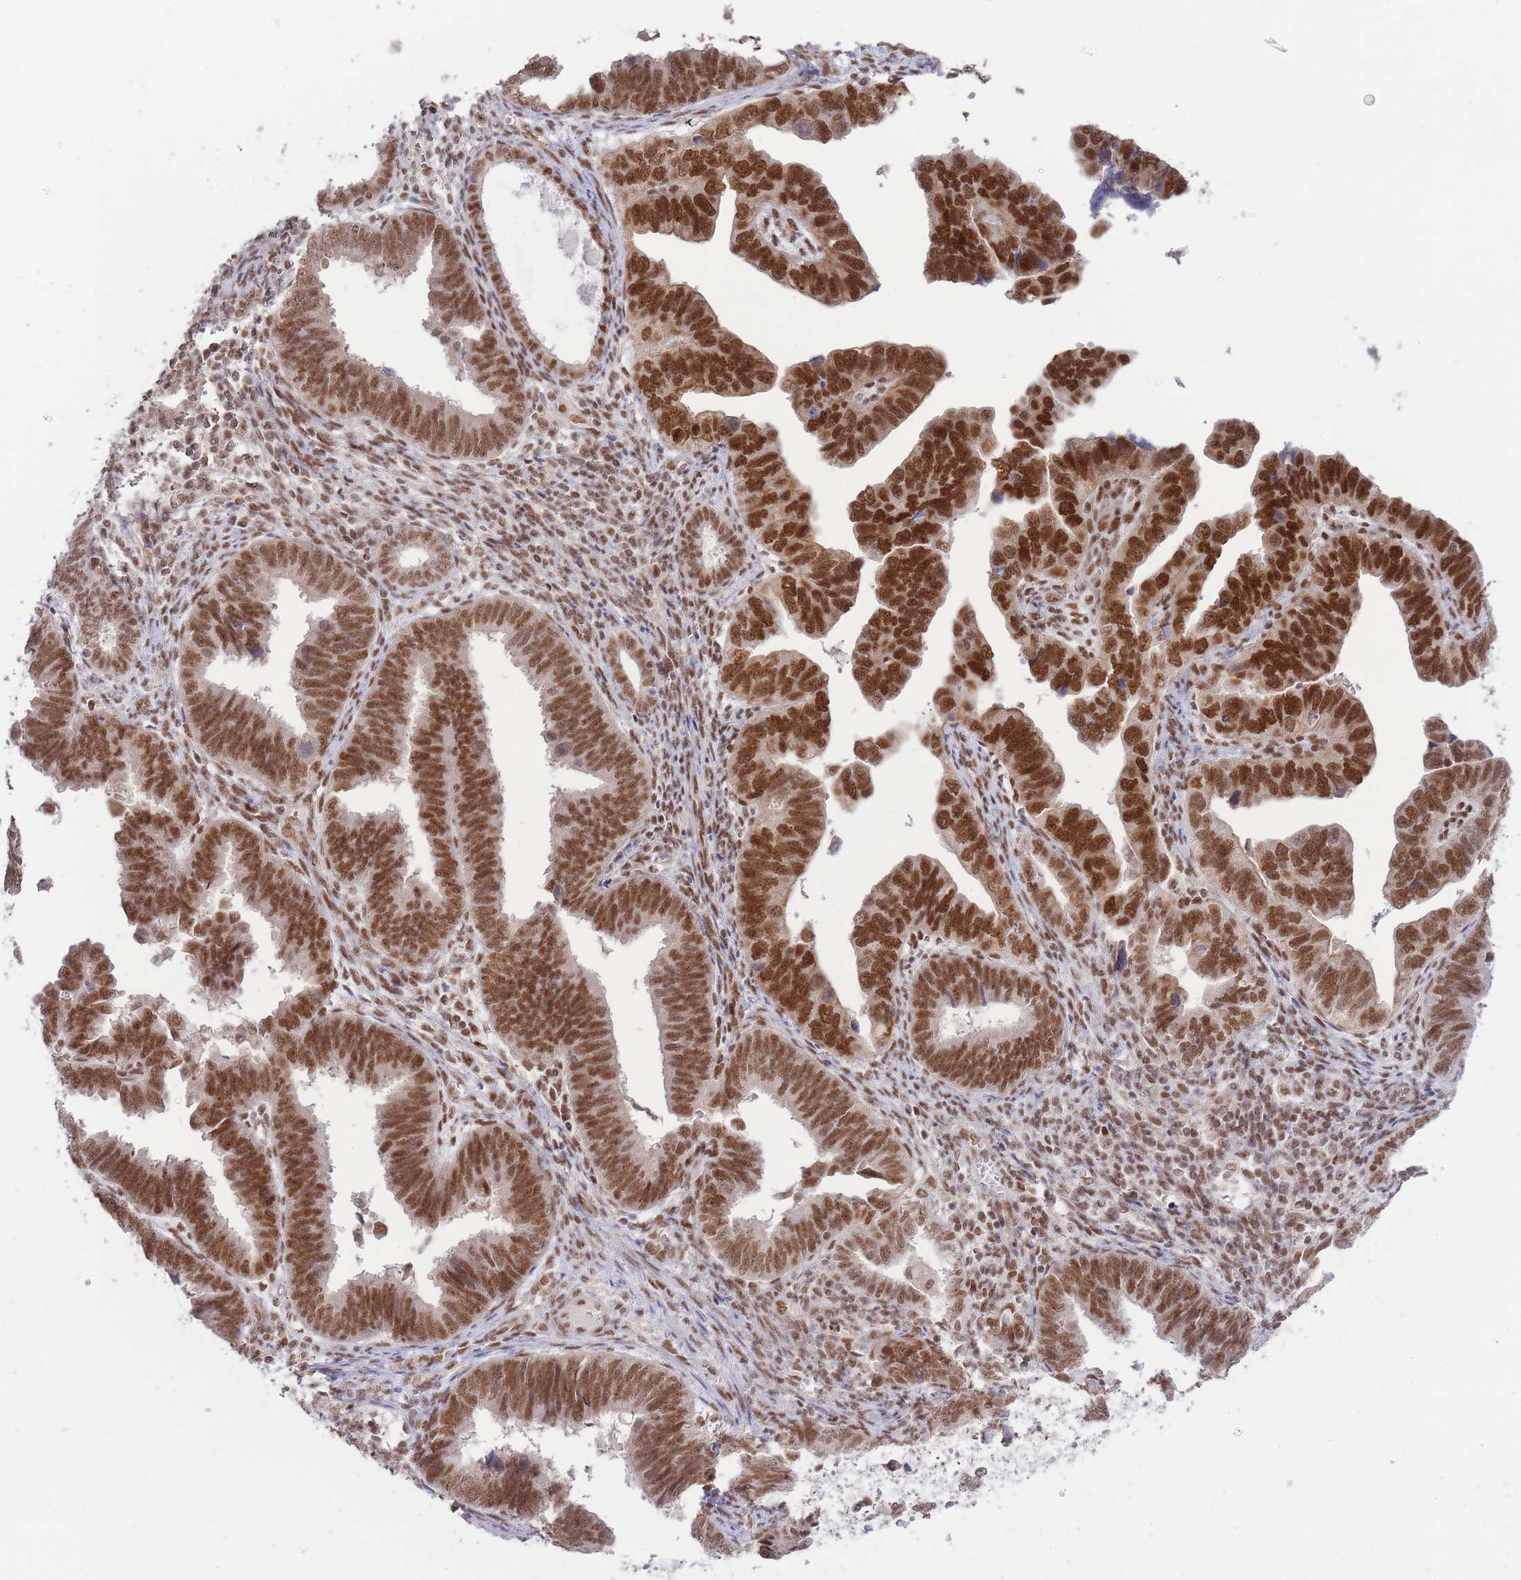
{"staining": {"intensity": "strong", "quantity": ">75%", "location": "nuclear"}, "tissue": "endometrial cancer", "cell_type": "Tumor cells", "image_type": "cancer", "snomed": [{"axis": "morphology", "description": "Adenocarcinoma, NOS"}, {"axis": "topography", "description": "Endometrium"}], "caption": "This is a micrograph of immunohistochemistry (IHC) staining of endometrial cancer (adenocarcinoma), which shows strong positivity in the nuclear of tumor cells.", "gene": "CARD8", "patient": {"sex": "female", "age": 75}}